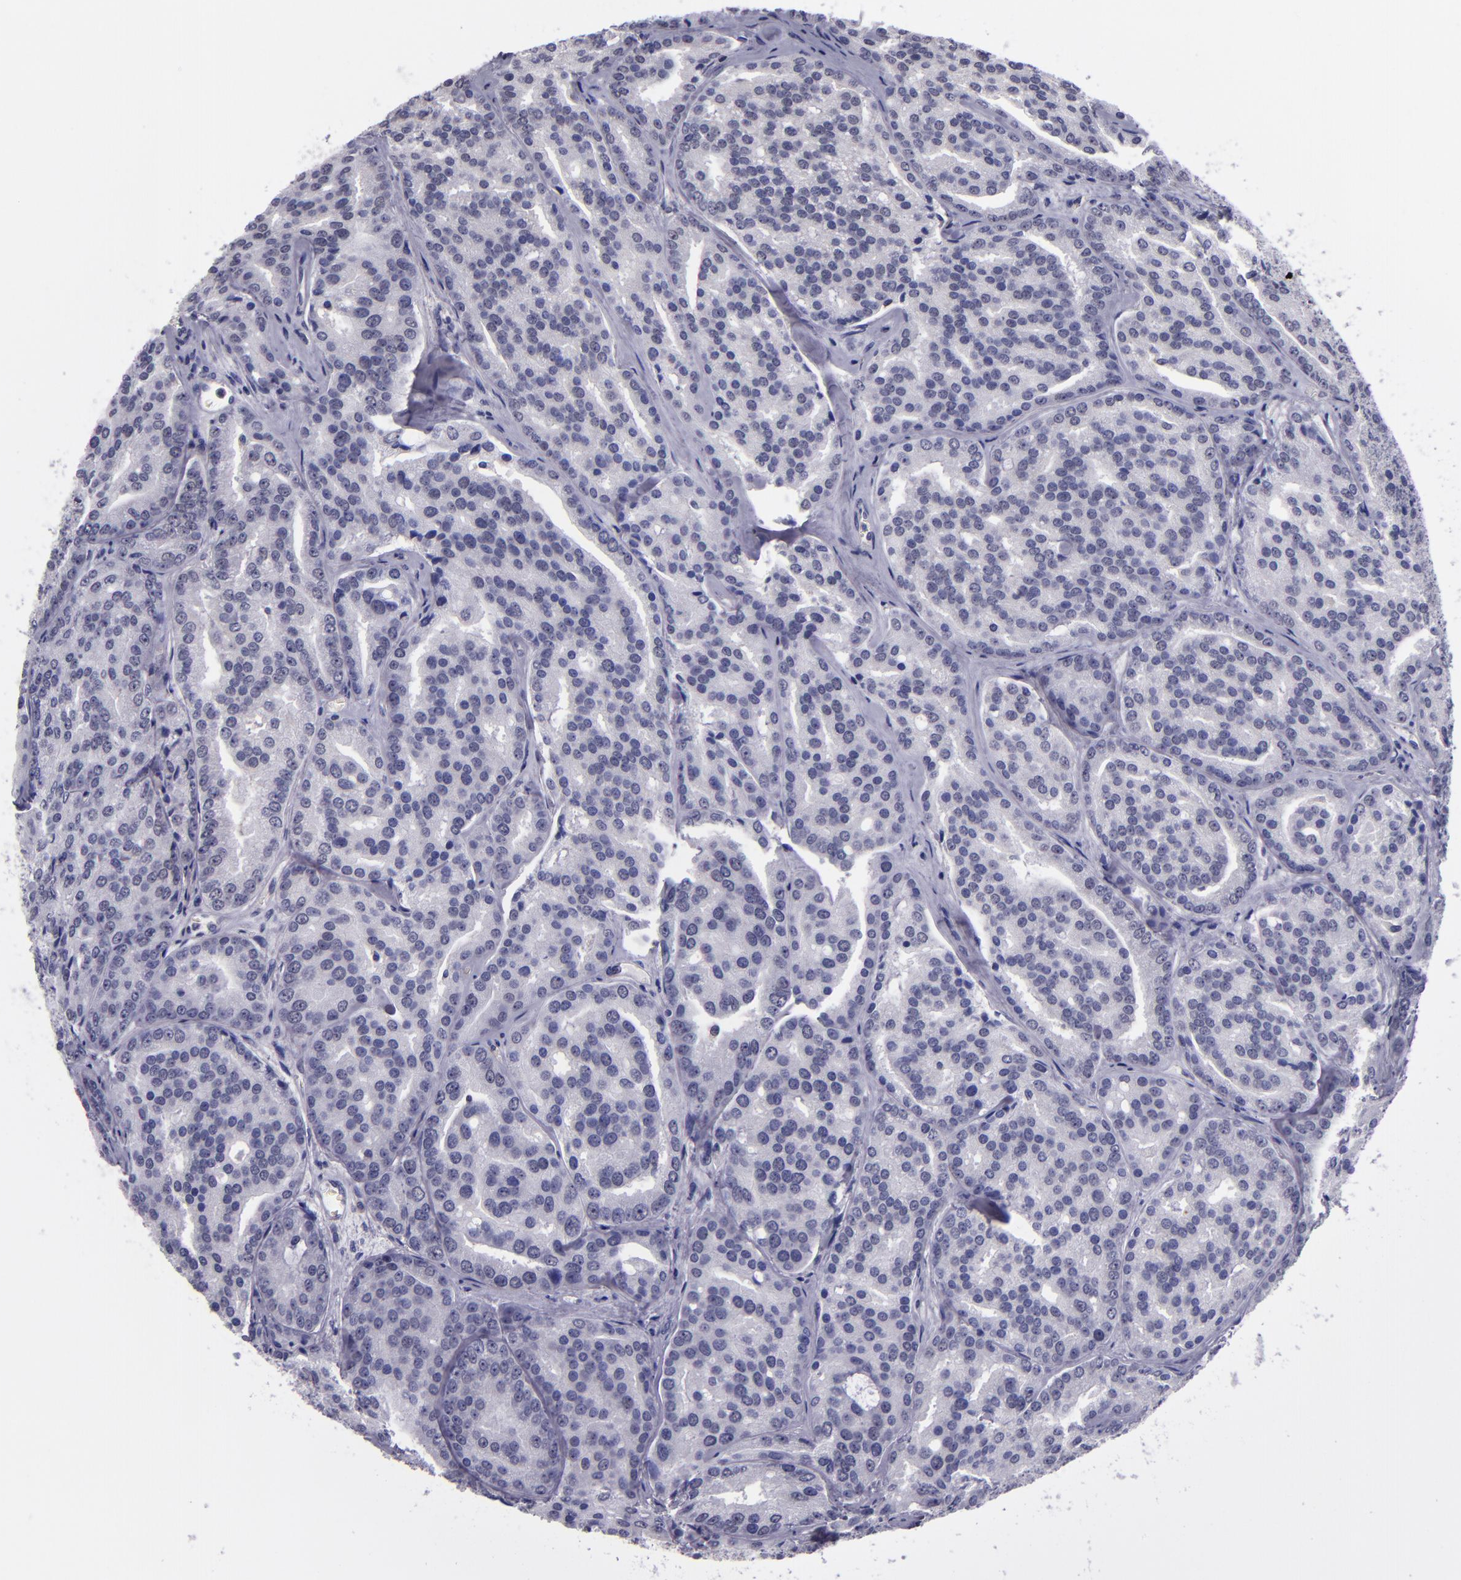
{"staining": {"intensity": "negative", "quantity": "none", "location": "none"}, "tissue": "prostate cancer", "cell_type": "Tumor cells", "image_type": "cancer", "snomed": [{"axis": "morphology", "description": "Adenocarcinoma, High grade"}, {"axis": "topography", "description": "Prostate"}], "caption": "Immunohistochemical staining of human prostate adenocarcinoma (high-grade) reveals no significant positivity in tumor cells. (Brightfield microscopy of DAB (3,3'-diaminobenzidine) IHC at high magnification).", "gene": "CEBPE", "patient": {"sex": "male", "age": 64}}